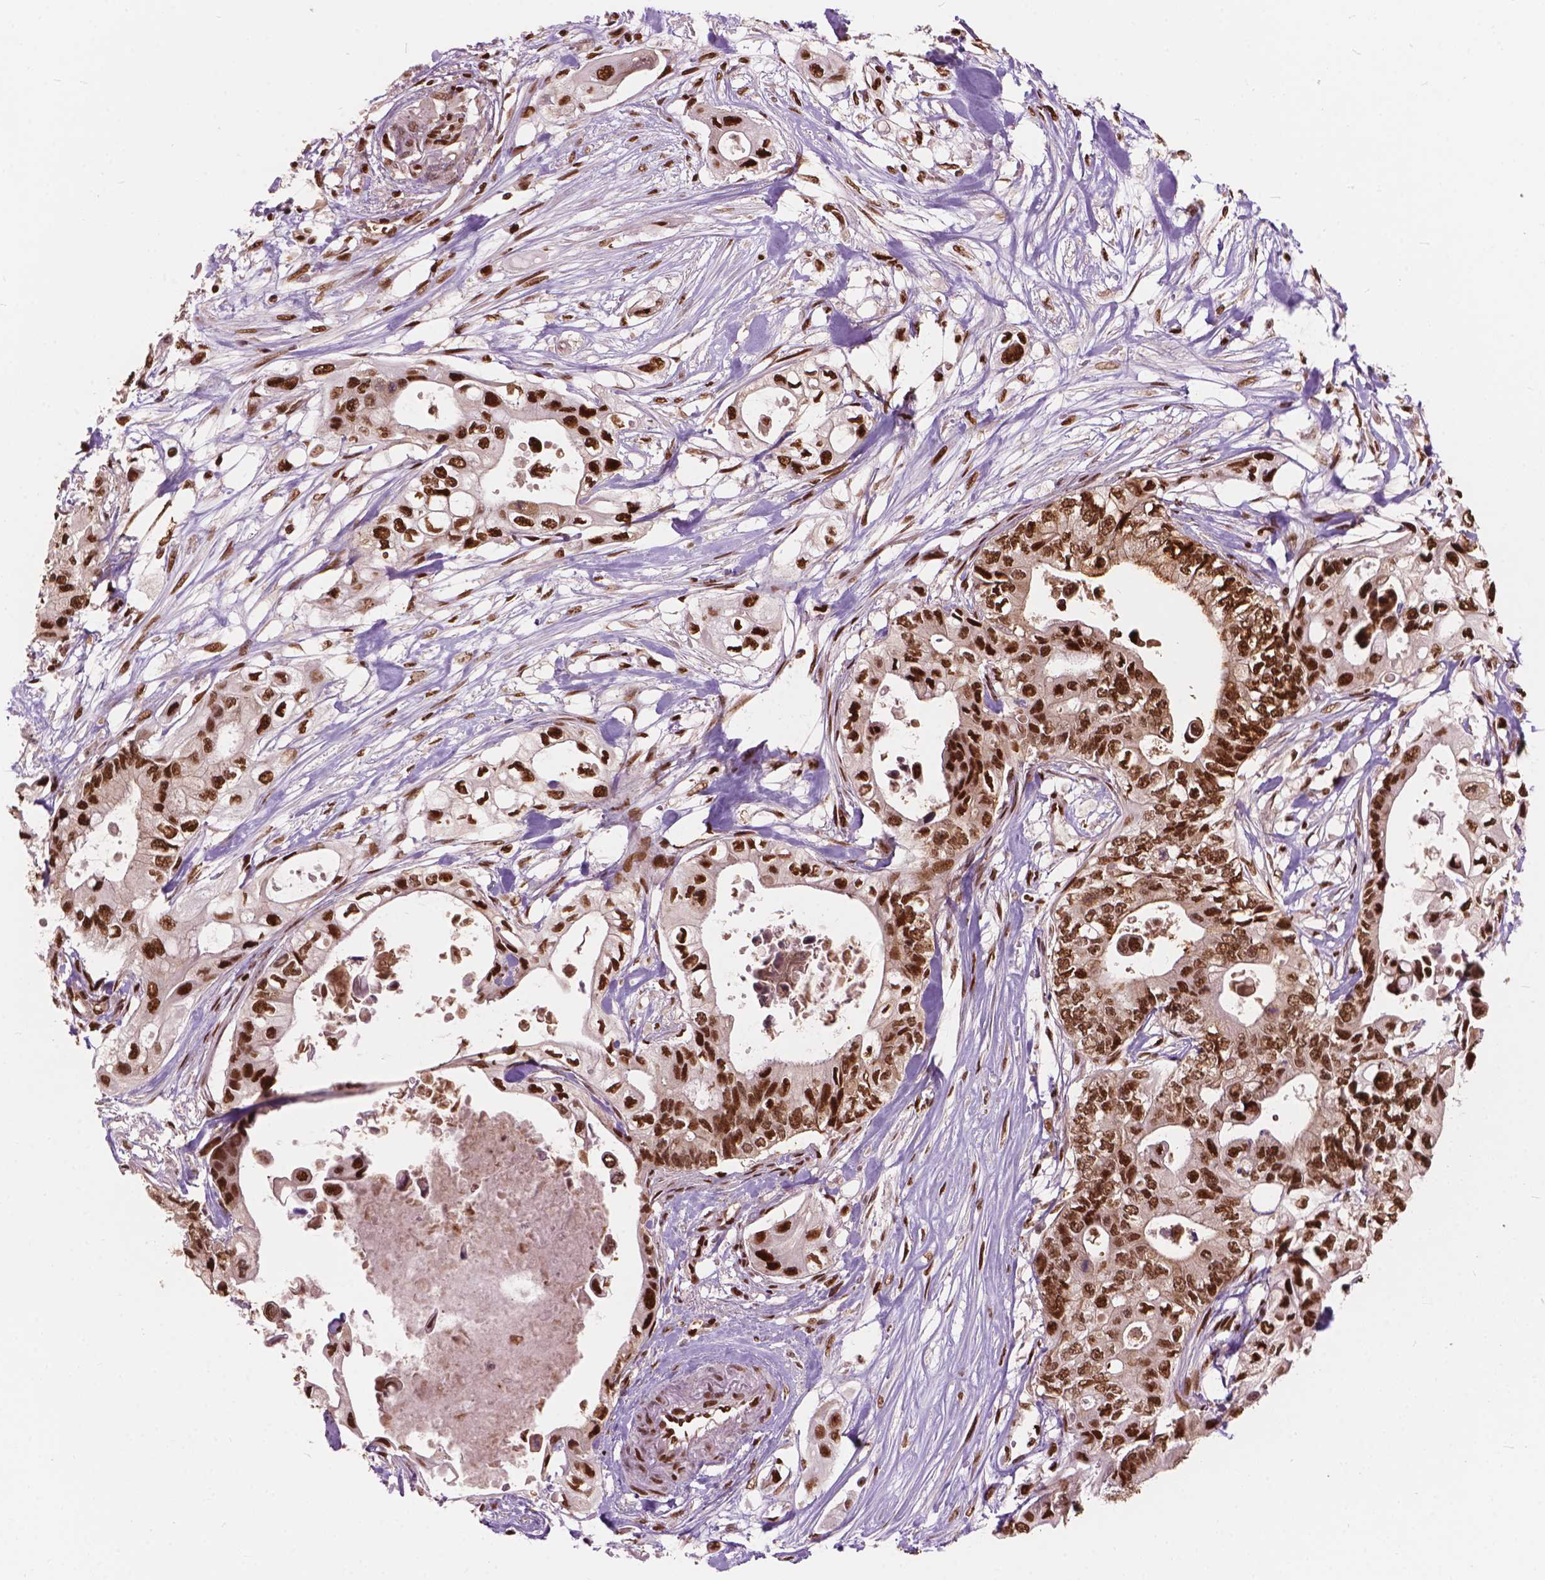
{"staining": {"intensity": "strong", "quantity": ">75%", "location": "nuclear"}, "tissue": "pancreatic cancer", "cell_type": "Tumor cells", "image_type": "cancer", "snomed": [{"axis": "morphology", "description": "Adenocarcinoma, NOS"}, {"axis": "topography", "description": "Pancreas"}], "caption": "Protein staining demonstrates strong nuclear staining in about >75% of tumor cells in pancreatic cancer (adenocarcinoma).", "gene": "ANP32B", "patient": {"sex": "female", "age": 63}}